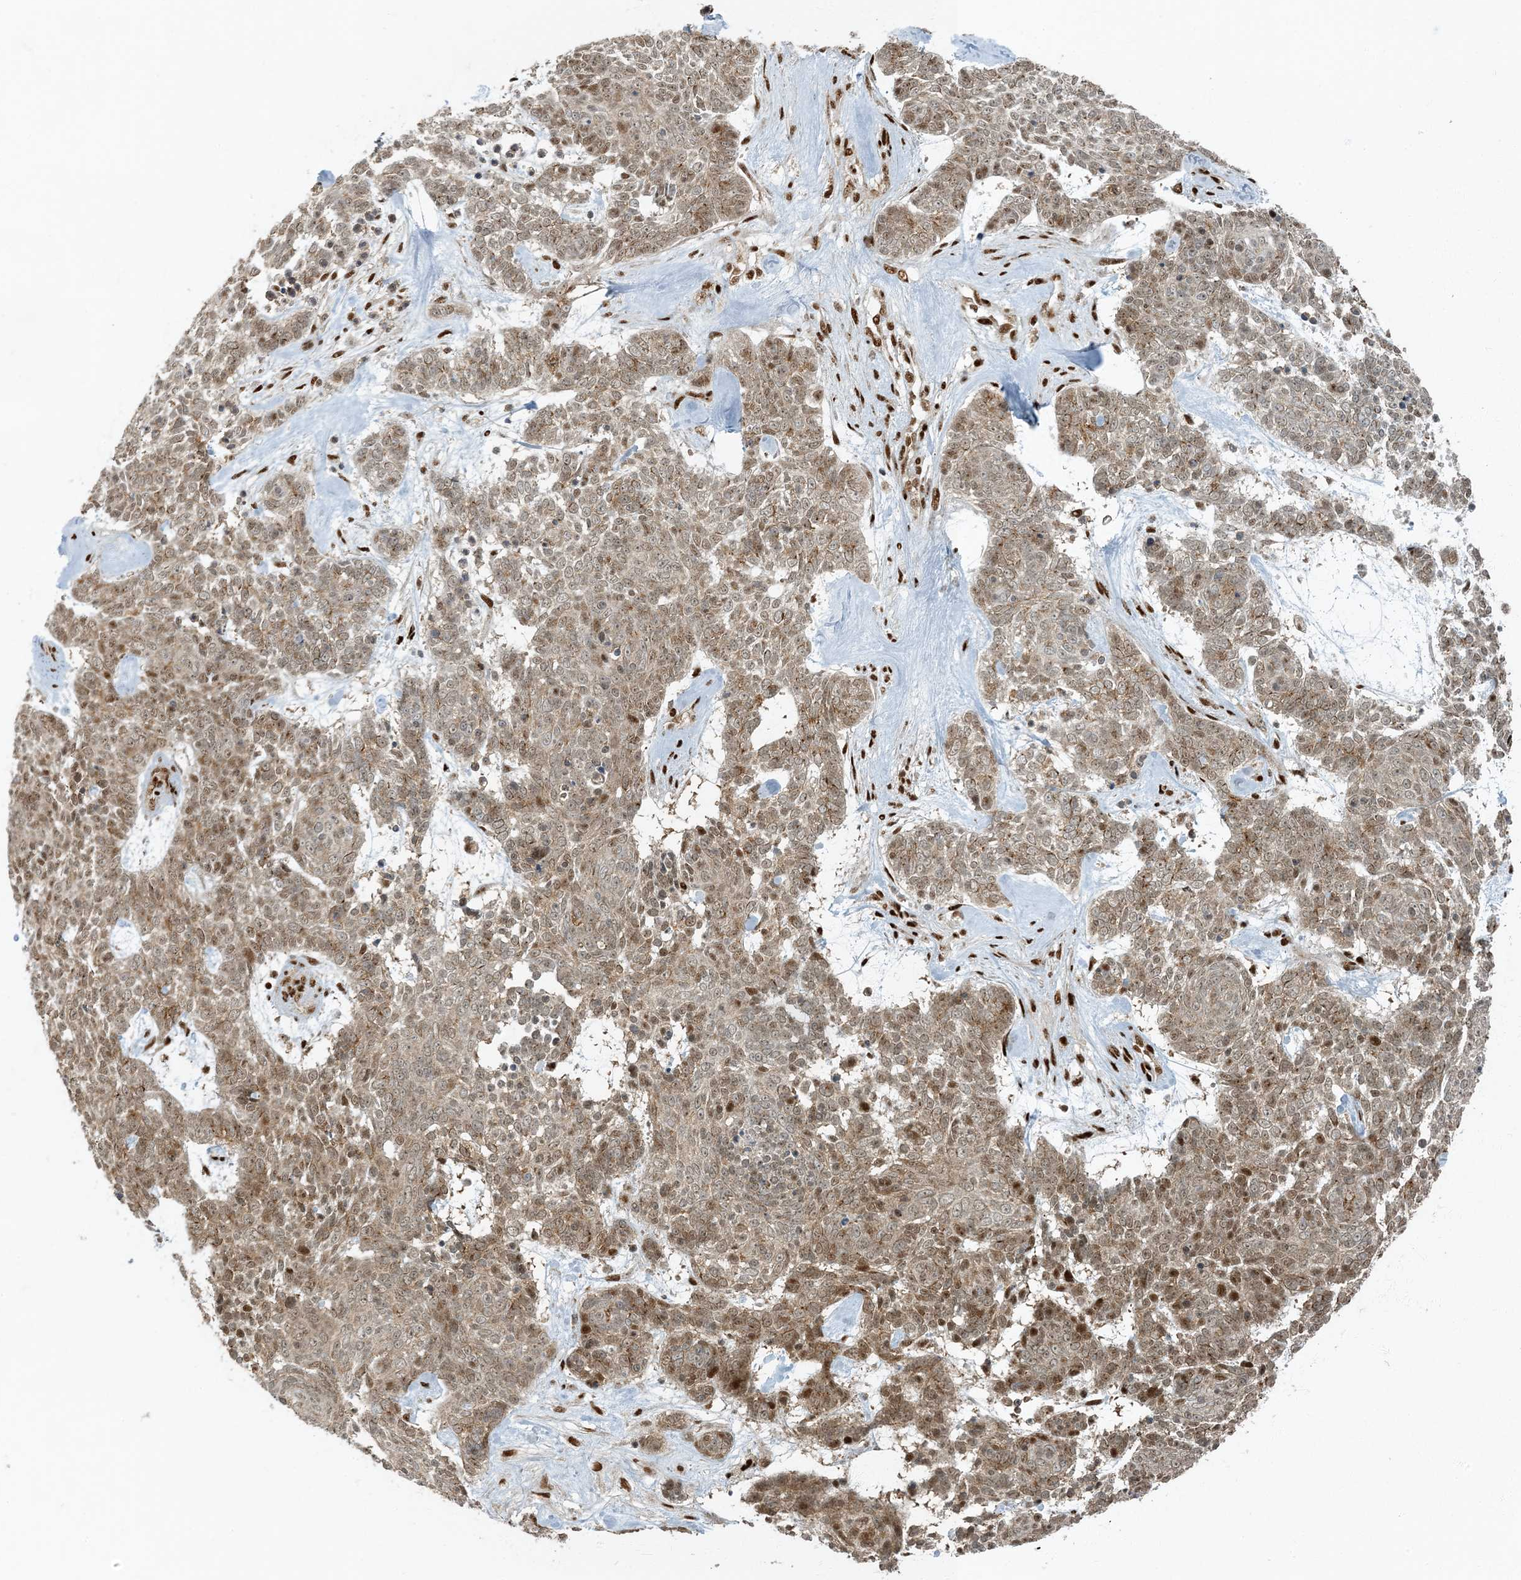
{"staining": {"intensity": "moderate", "quantity": ">75%", "location": "nuclear"}, "tissue": "skin cancer", "cell_type": "Tumor cells", "image_type": "cancer", "snomed": [{"axis": "morphology", "description": "Basal cell carcinoma"}, {"axis": "topography", "description": "Skin"}], "caption": "Protein staining displays moderate nuclear staining in about >75% of tumor cells in skin basal cell carcinoma.", "gene": "MBD1", "patient": {"sex": "female", "age": 81}}